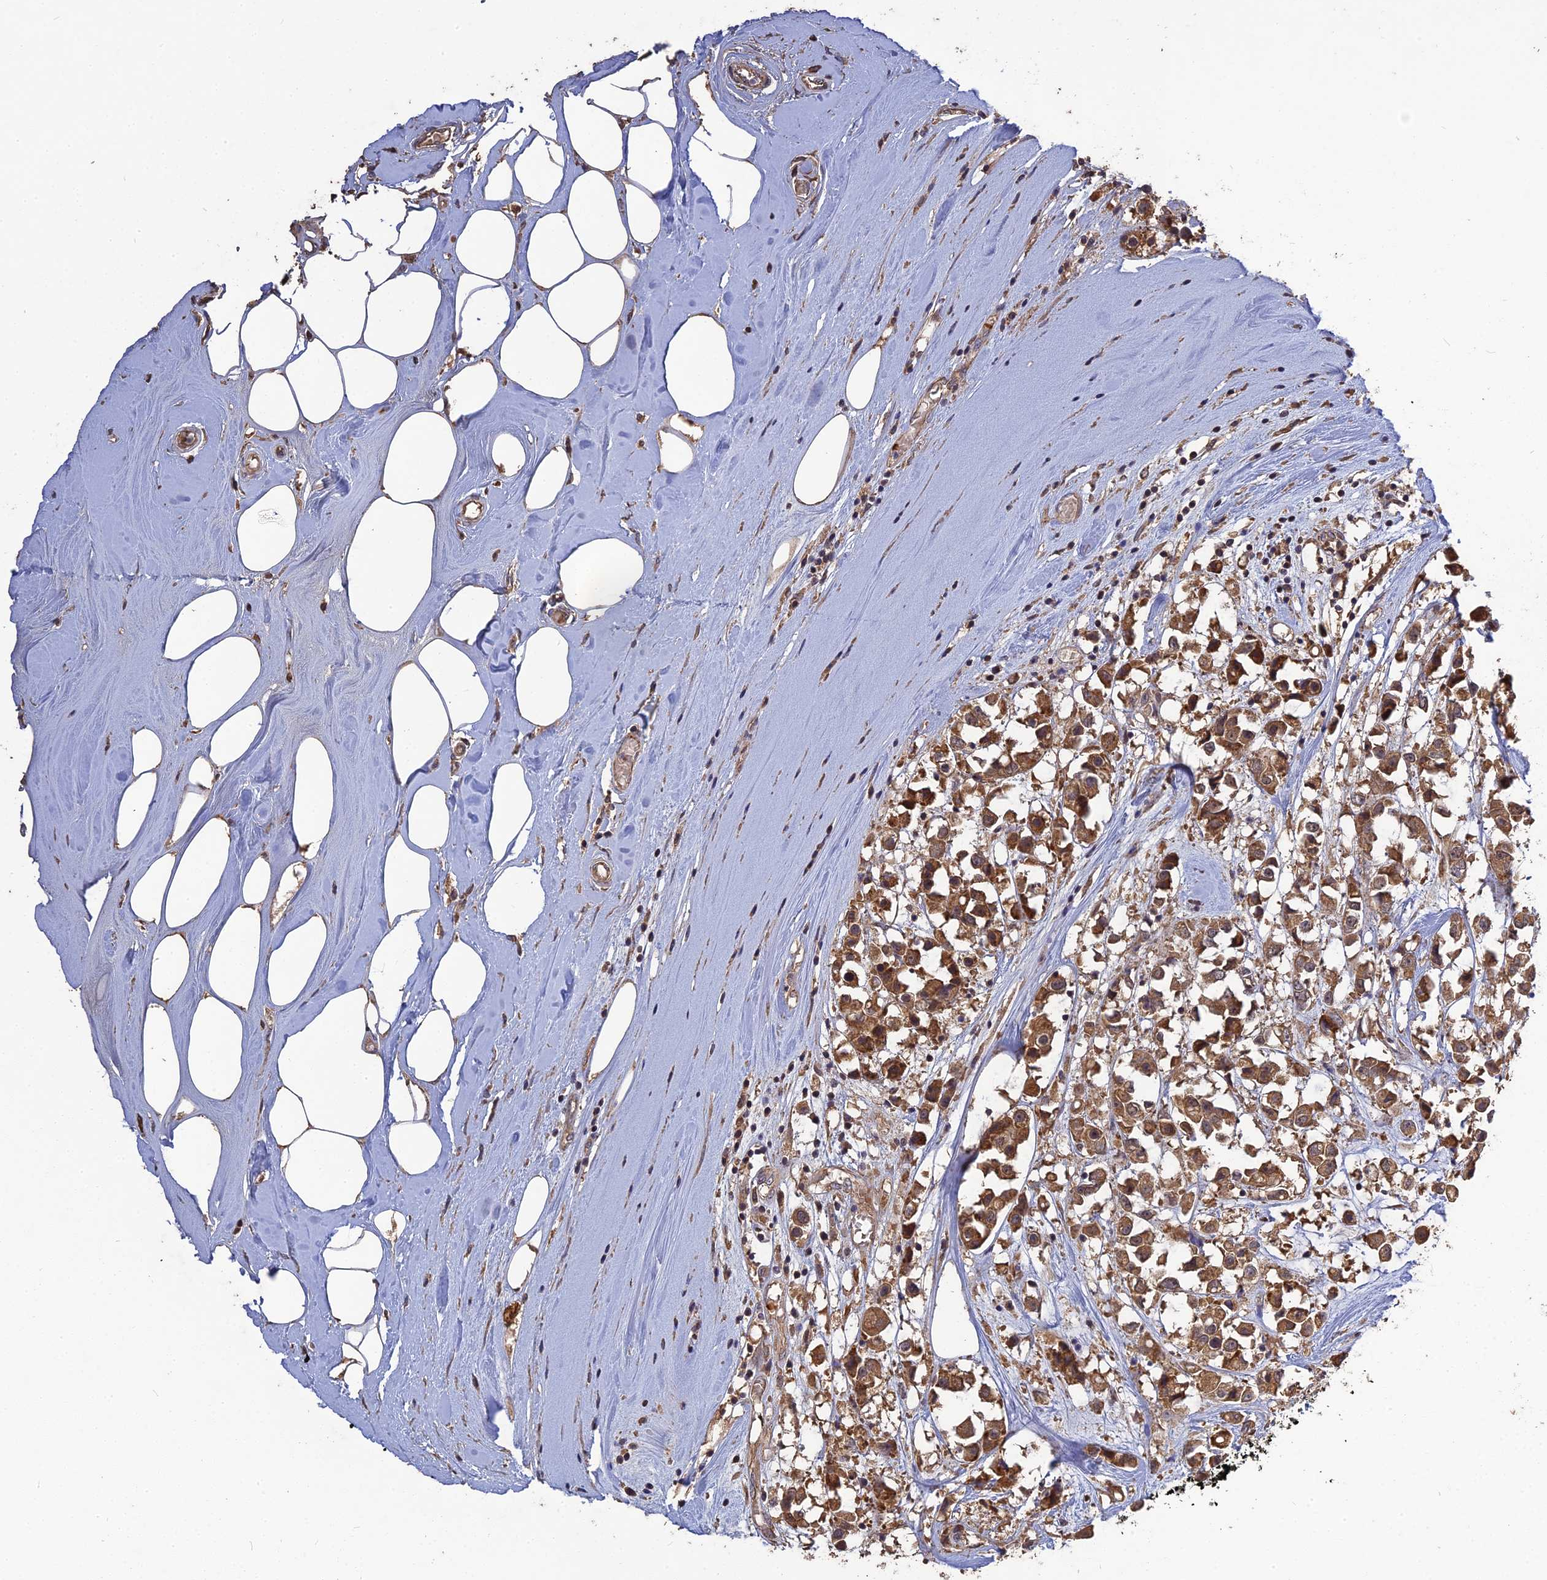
{"staining": {"intensity": "moderate", "quantity": ">75%", "location": "cytoplasmic/membranous"}, "tissue": "breast cancer", "cell_type": "Tumor cells", "image_type": "cancer", "snomed": [{"axis": "morphology", "description": "Duct carcinoma"}, {"axis": "topography", "description": "Breast"}], "caption": "Immunohistochemistry (IHC) histopathology image of neoplastic tissue: human breast intraductal carcinoma stained using immunohistochemistry (IHC) displays medium levels of moderate protein expression localized specifically in the cytoplasmic/membranous of tumor cells, appearing as a cytoplasmic/membranous brown color.", "gene": "ARHGAP40", "patient": {"sex": "female", "age": 61}}